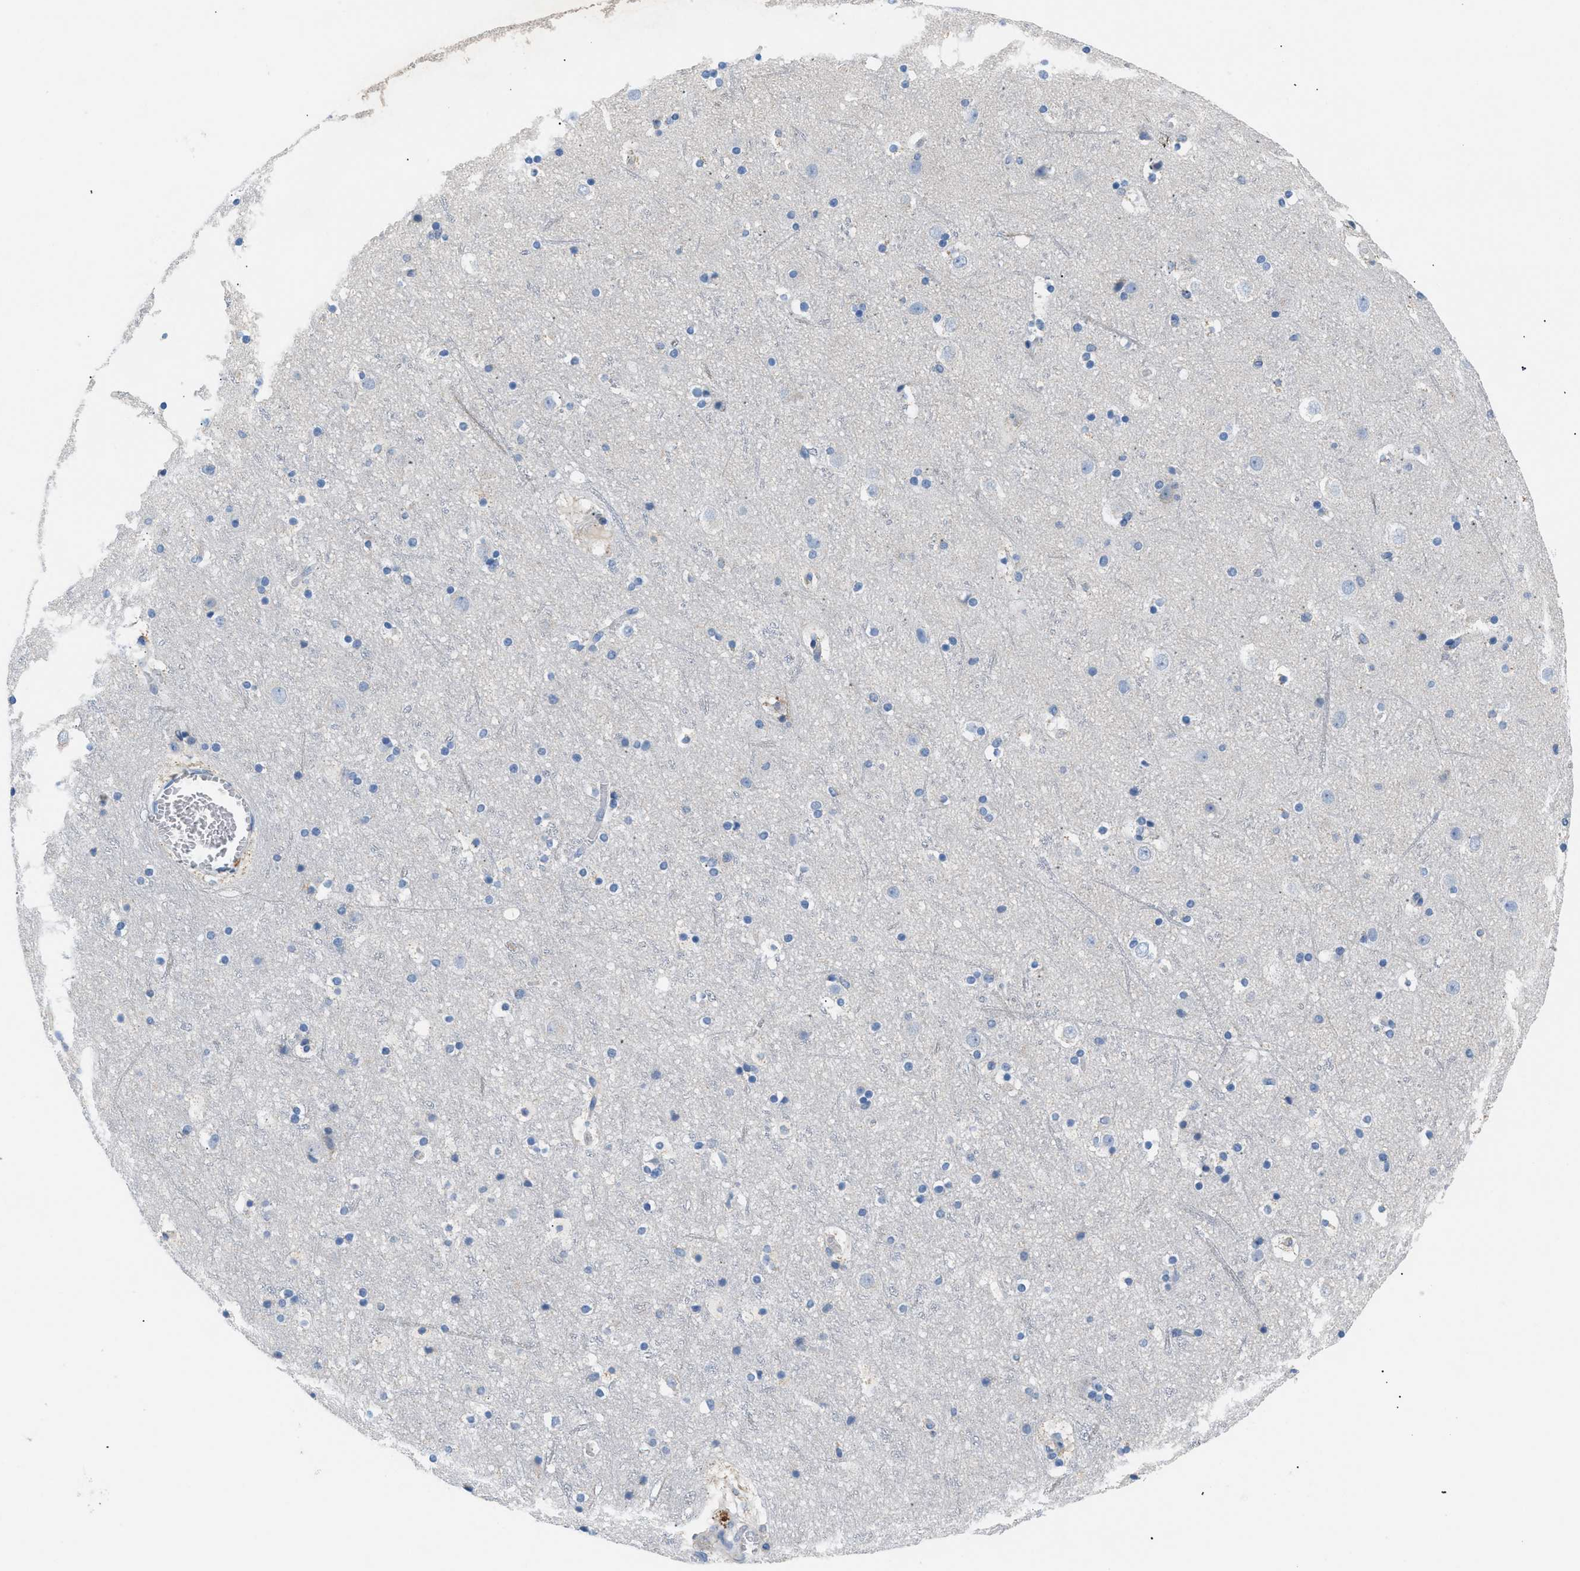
{"staining": {"intensity": "negative", "quantity": "none", "location": "none"}, "tissue": "cerebral cortex", "cell_type": "Endothelial cells", "image_type": "normal", "snomed": [{"axis": "morphology", "description": "Normal tissue, NOS"}, {"axis": "topography", "description": "Cerebral cortex"}], "caption": "Endothelial cells are negative for brown protein staining in benign cerebral cortex. (Immunohistochemistry, brightfield microscopy, high magnification).", "gene": "ILDR1", "patient": {"sex": "male", "age": 45}}